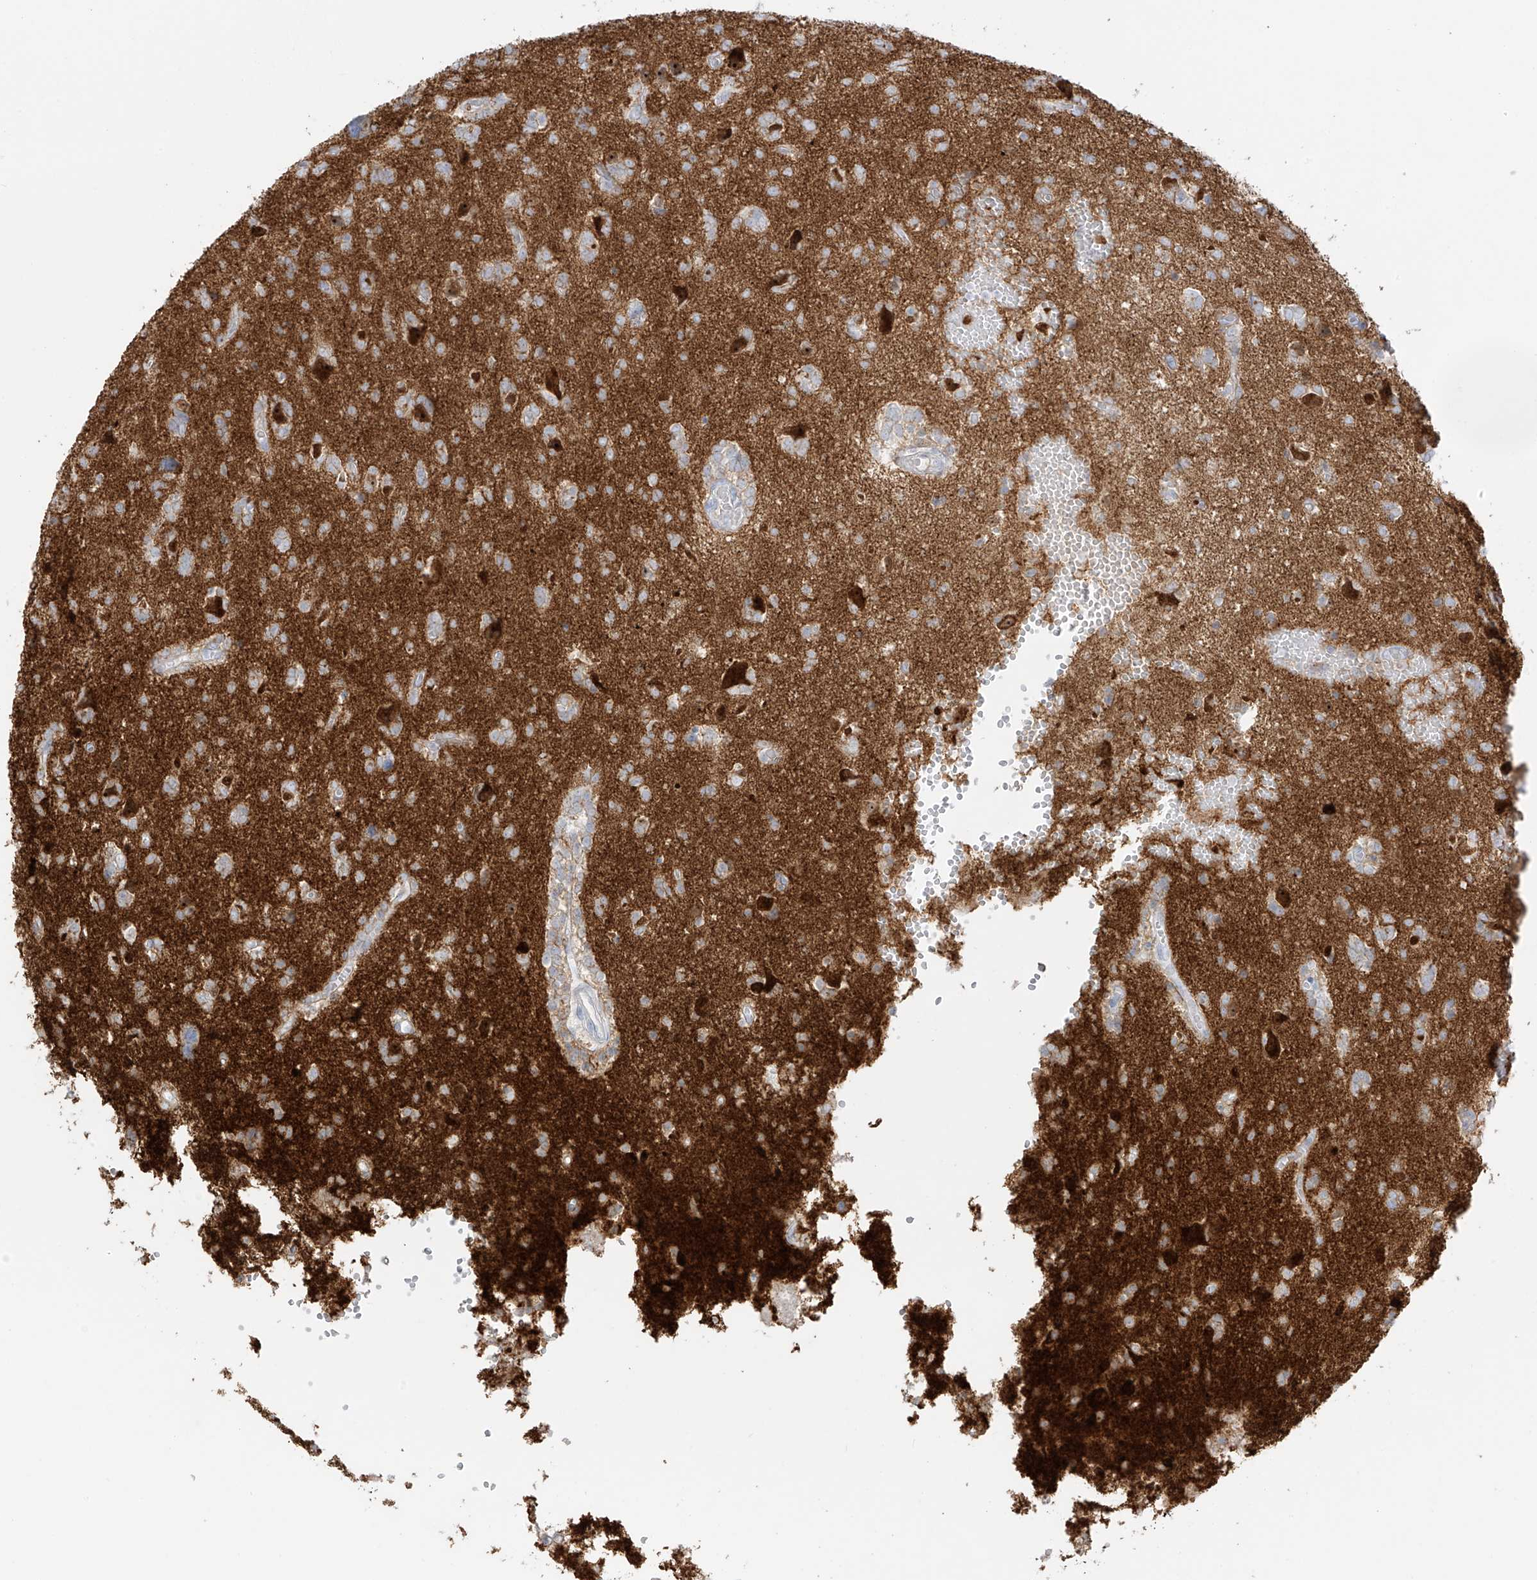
{"staining": {"intensity": "negative", "quantity": "none", "location": "none"}, "tissue": "glioma", "cell_type": "Tumor cells", "image_type": "cancer", "snomed": [{"axis": "morphology", "description": "Glioma, malignant, High grade"}, {"axis": "topography", "description": "Brain"}], "caption": "IHC image of neoplastic tissue: malignant glioma (high-grade) stained with DAB displays no significant protein positivity in tumor cells. The staining is performed using DAB (3,3'-diaminobenzidine) brown chromogen with nuclei counter-stained in using hematoxylin.", "gene": "C11orf87", "patient": {"sex": "female", "age": 59}}